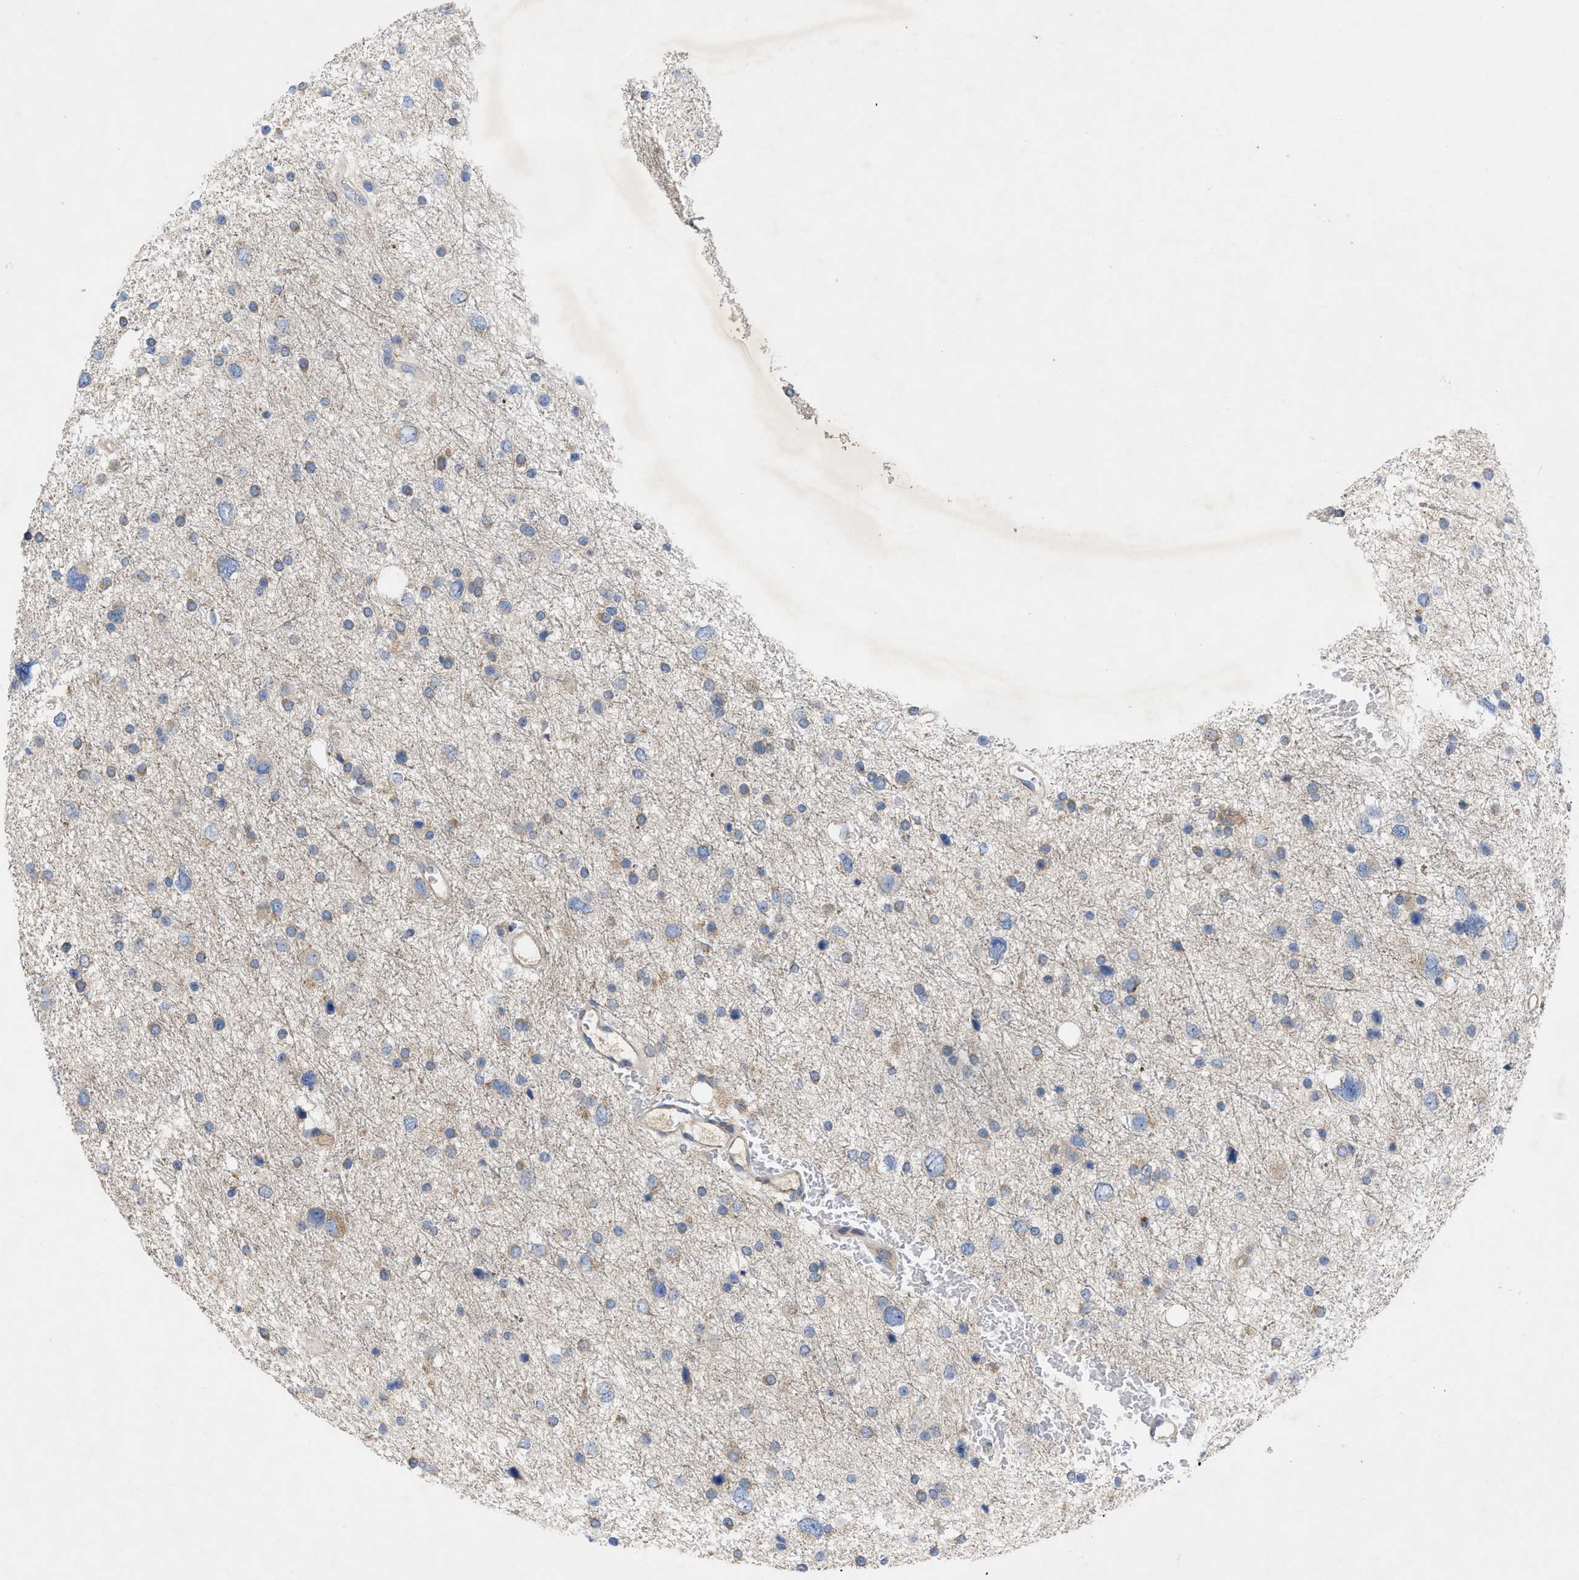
{"staining": {"intensity": "negative", "quantity": "none", "location": "none"}, "tissue": "glioma", "cell_type": "Tumor cells", "image_type": "cancer", "snomed": [{"axis": "morphology", "description": "Glioma, malignant, Low grade"}, {"axis": "topography", "description": "Brain"}], "caption": "Image shows no significant protein expression in tumor cells of glioma.", "gene": "TMEM131", "patient": {"sex": "female", "age": 37}}